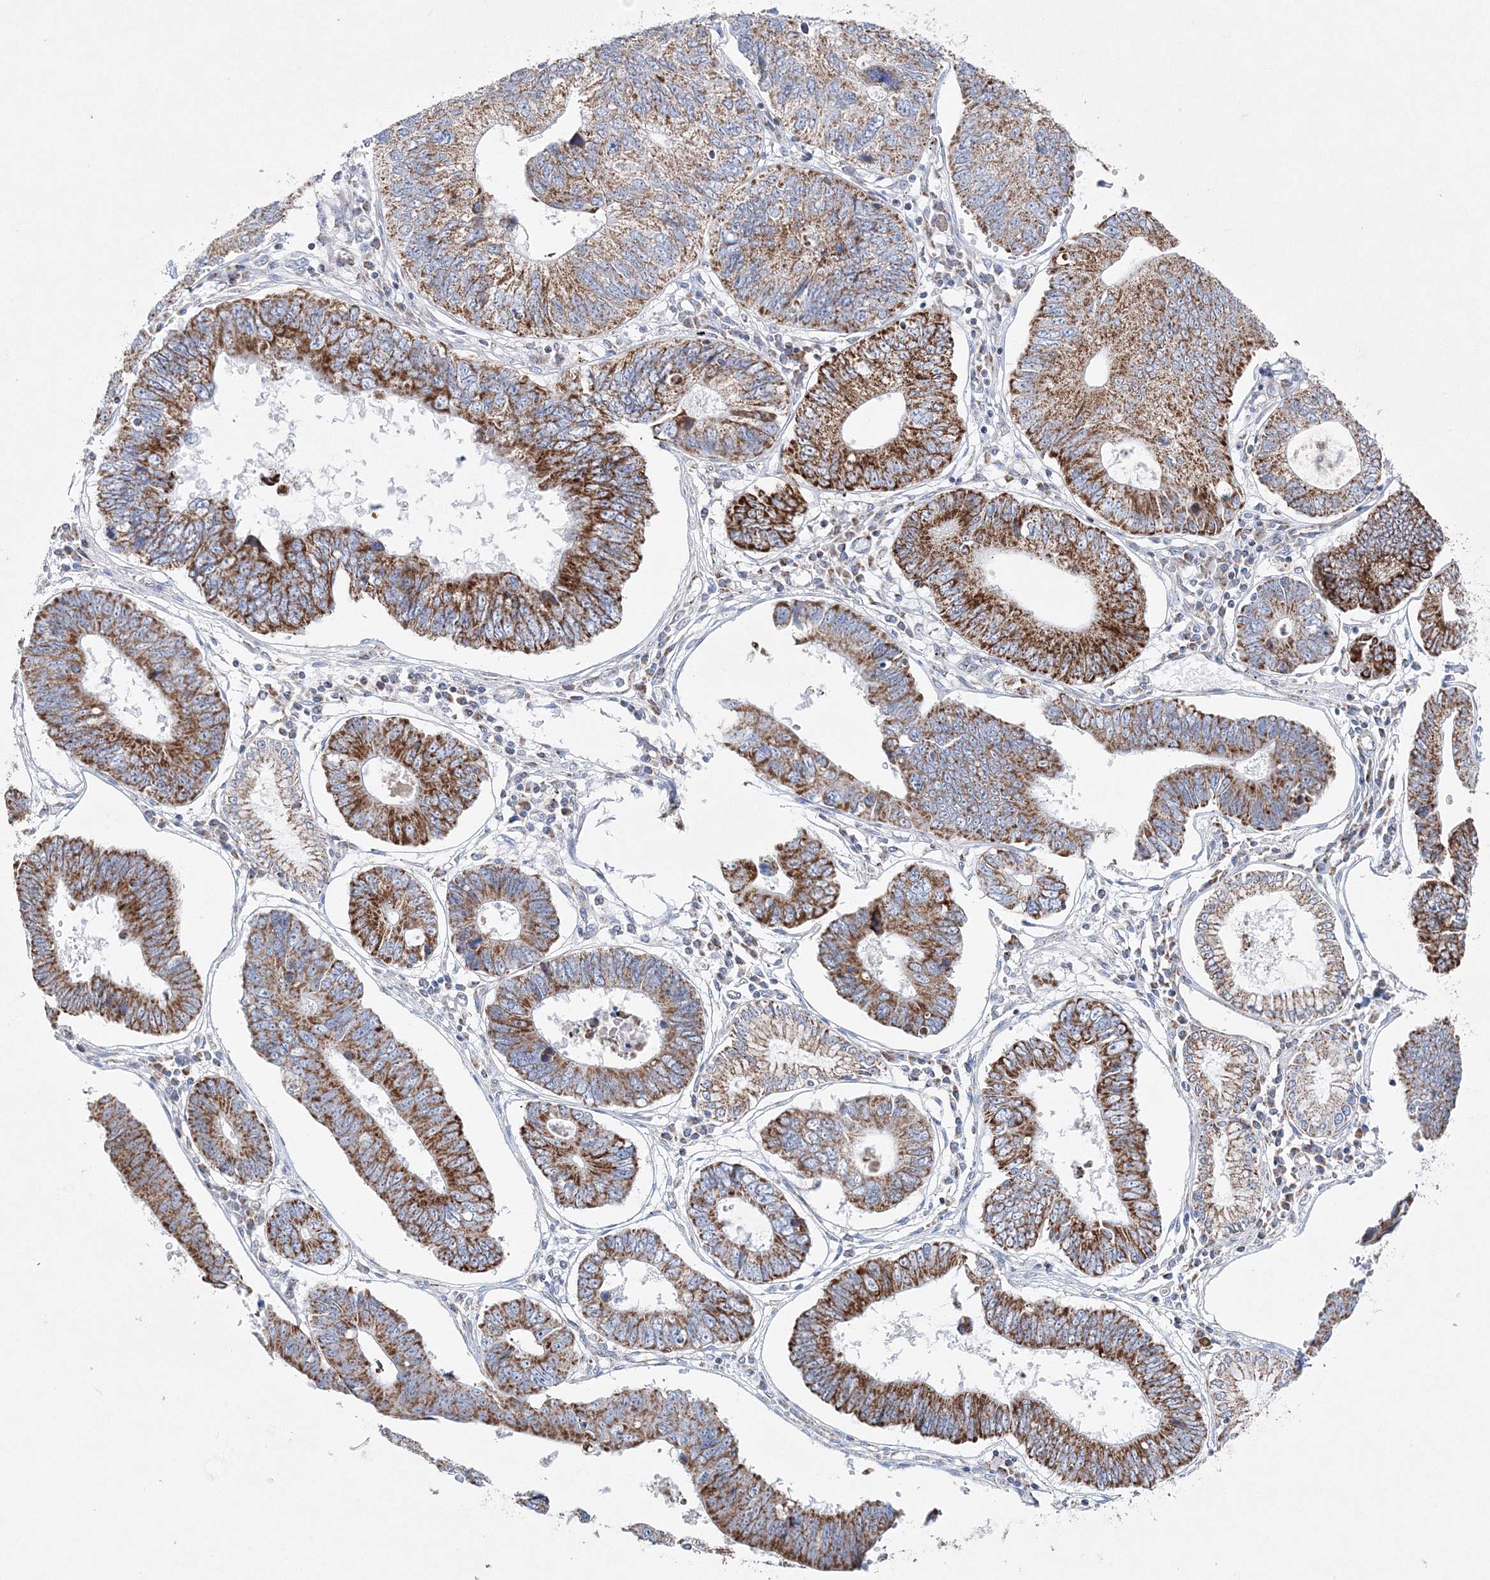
{"staining": {"intensity": "strong", "quantity": ">75%", "location": "cytoplasmic/membranous"}, "tissue": "stomach cancer", "cell_type": "Tumor cells", "image_type": "cancer", "snomed": [{"axis": "morphology", "description": "Adenocarcinoma, NOS"}, {"axis": "topography", "description": "Stomach"}], "caption": "IHC (DAB (3,3'-diaminobenzidine)) staining of human stomach adenocarcinoma exhibits strong cytoplasmic/membranous protein expression in approximately >75% of tumor cells.", "gene": "HIBCH", "patient": {"sex": "male", "age": 59}}